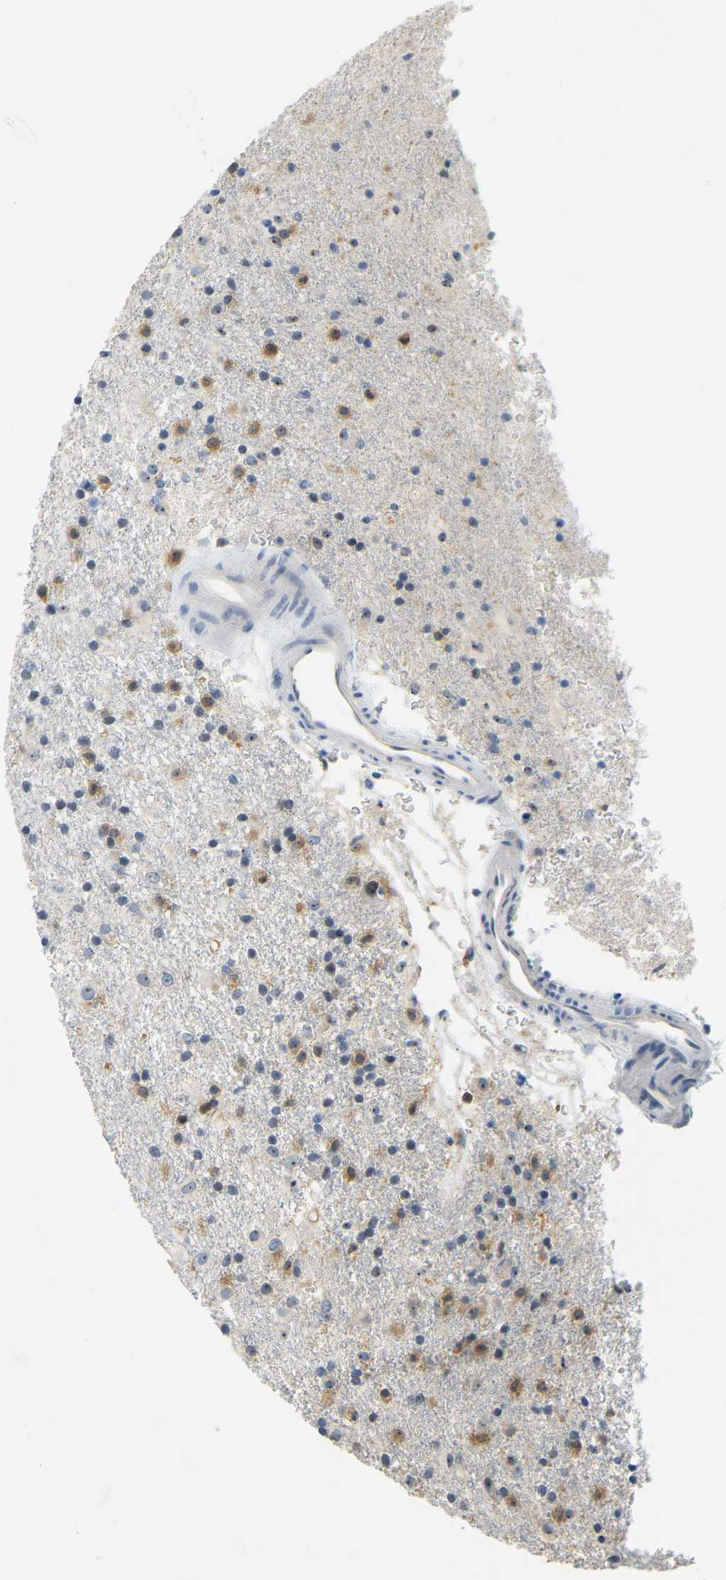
{"staining": {"intensity": "moderate", "quantity": "<25%", "location": "cytoplasmic/membranous,nuclear"}, "tissue": "glioma", "cell_type": "Tumor cells", "image_type": "cancer", "snomed": [{"axis": "morphology", "description": "Glioma, malignant, Low grade"}, {"axis": "topography", "description": "Brain"}], "caption": "There is low levels of moderate cytoplasmic/membranous and nuclear staining in tumor cells of glioma, as demonstrated by immunohistochemical staining (brown color).", "gene": "RRP1", "patient": {"sex": "male", "age": 65}}